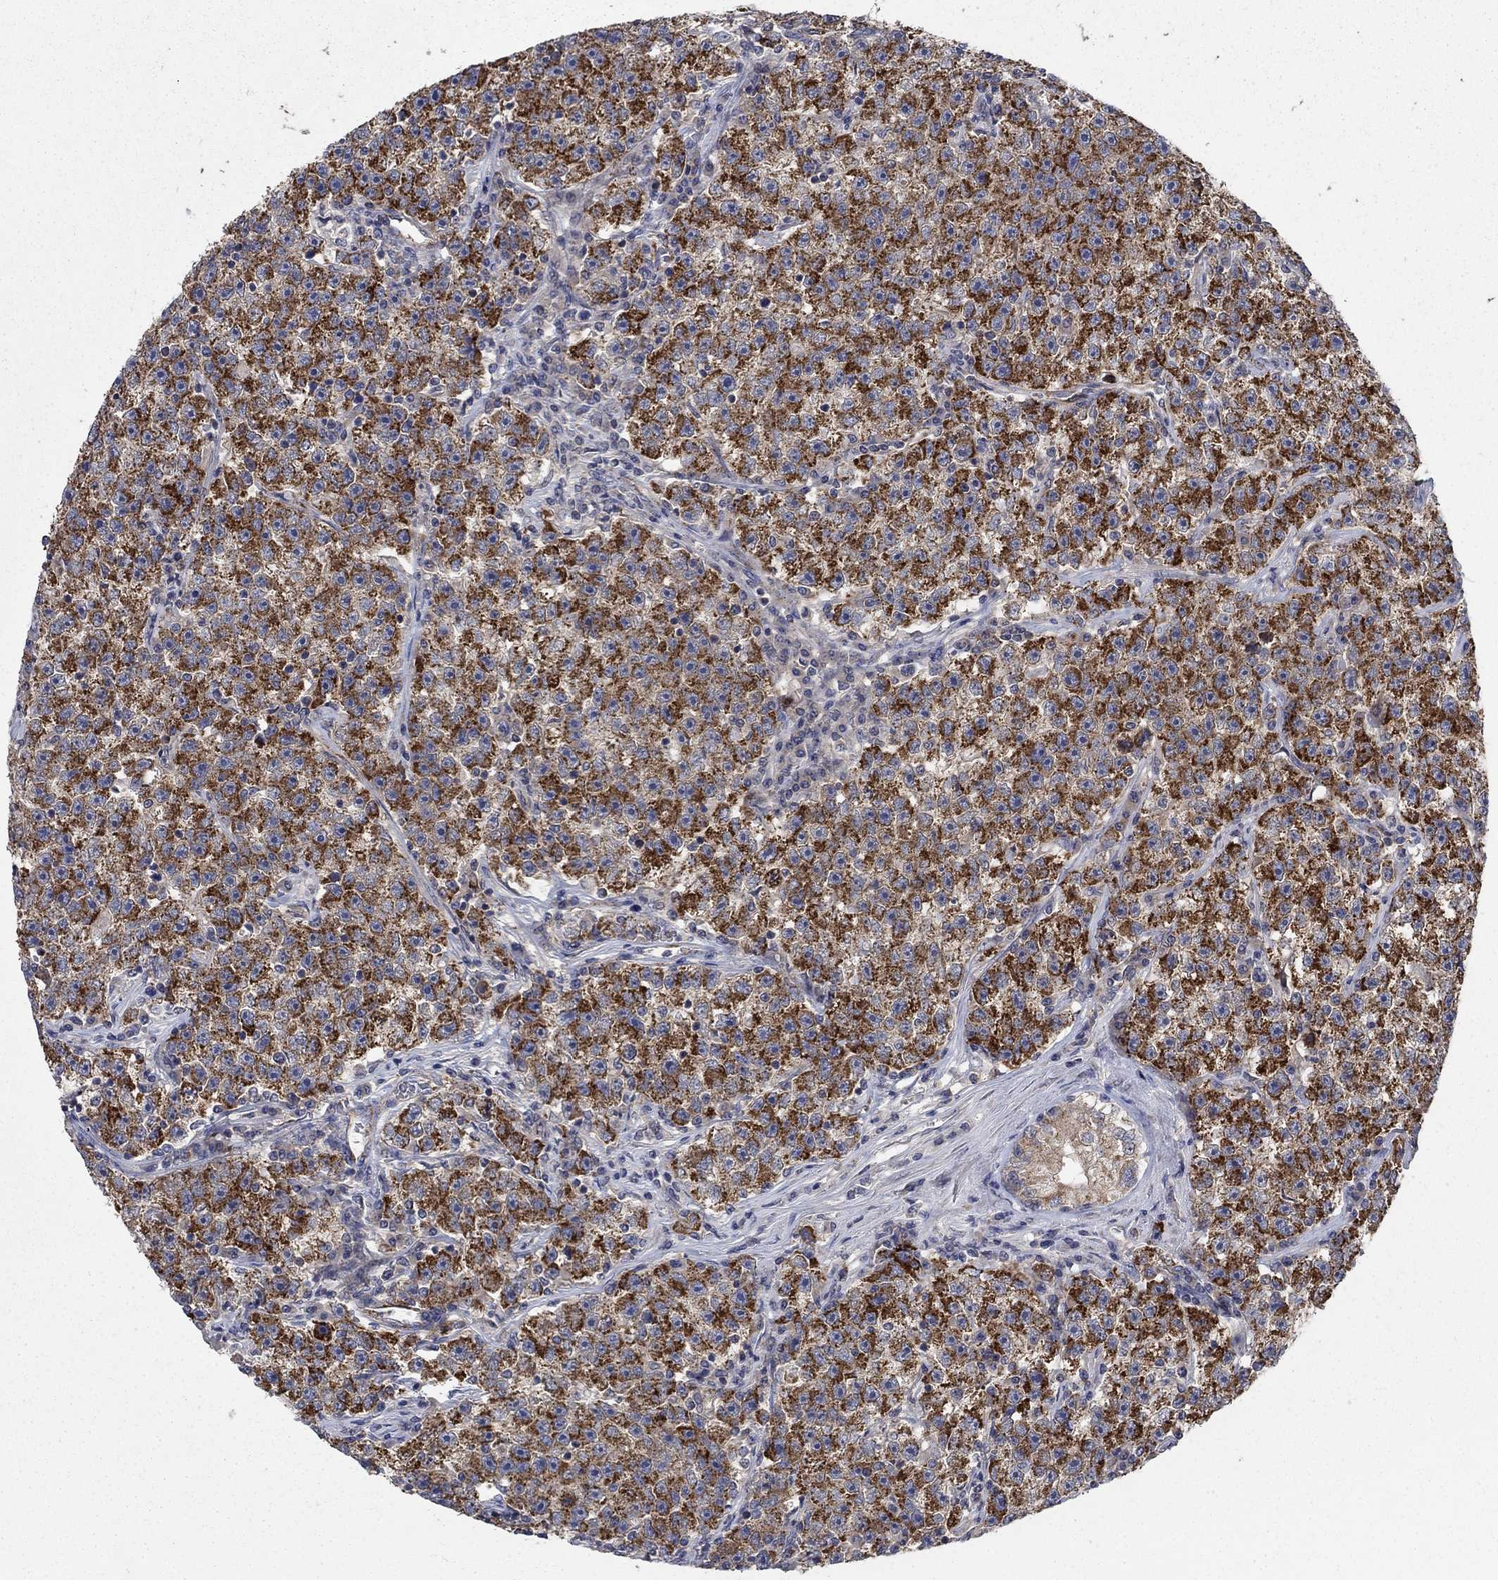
{"staining": {"intensity": "strong", "quantity": ">75%", "location": "cytoplasmic/membranous"}, "tissue": "testis cancer", "cell_type": "Tumor cells", "image_type": "cancer", "snomed": [{"axis": "morphology", "description": "Seminoma, NOS"}, {"axis": "topography", "description": "Testis"}], "caption": "Protein staining of testis seminoma tissue demonstrates strong cytoplasmic/membranous staining in about >75% of tumor cells. The staining was performed using DAB to visualize the protein expression in brown, while the nuclei were stained in blue with hematoxylin (Magnification: 20x).", "gene": "NME7", "patient": {"sex": "male", "age": 22}}